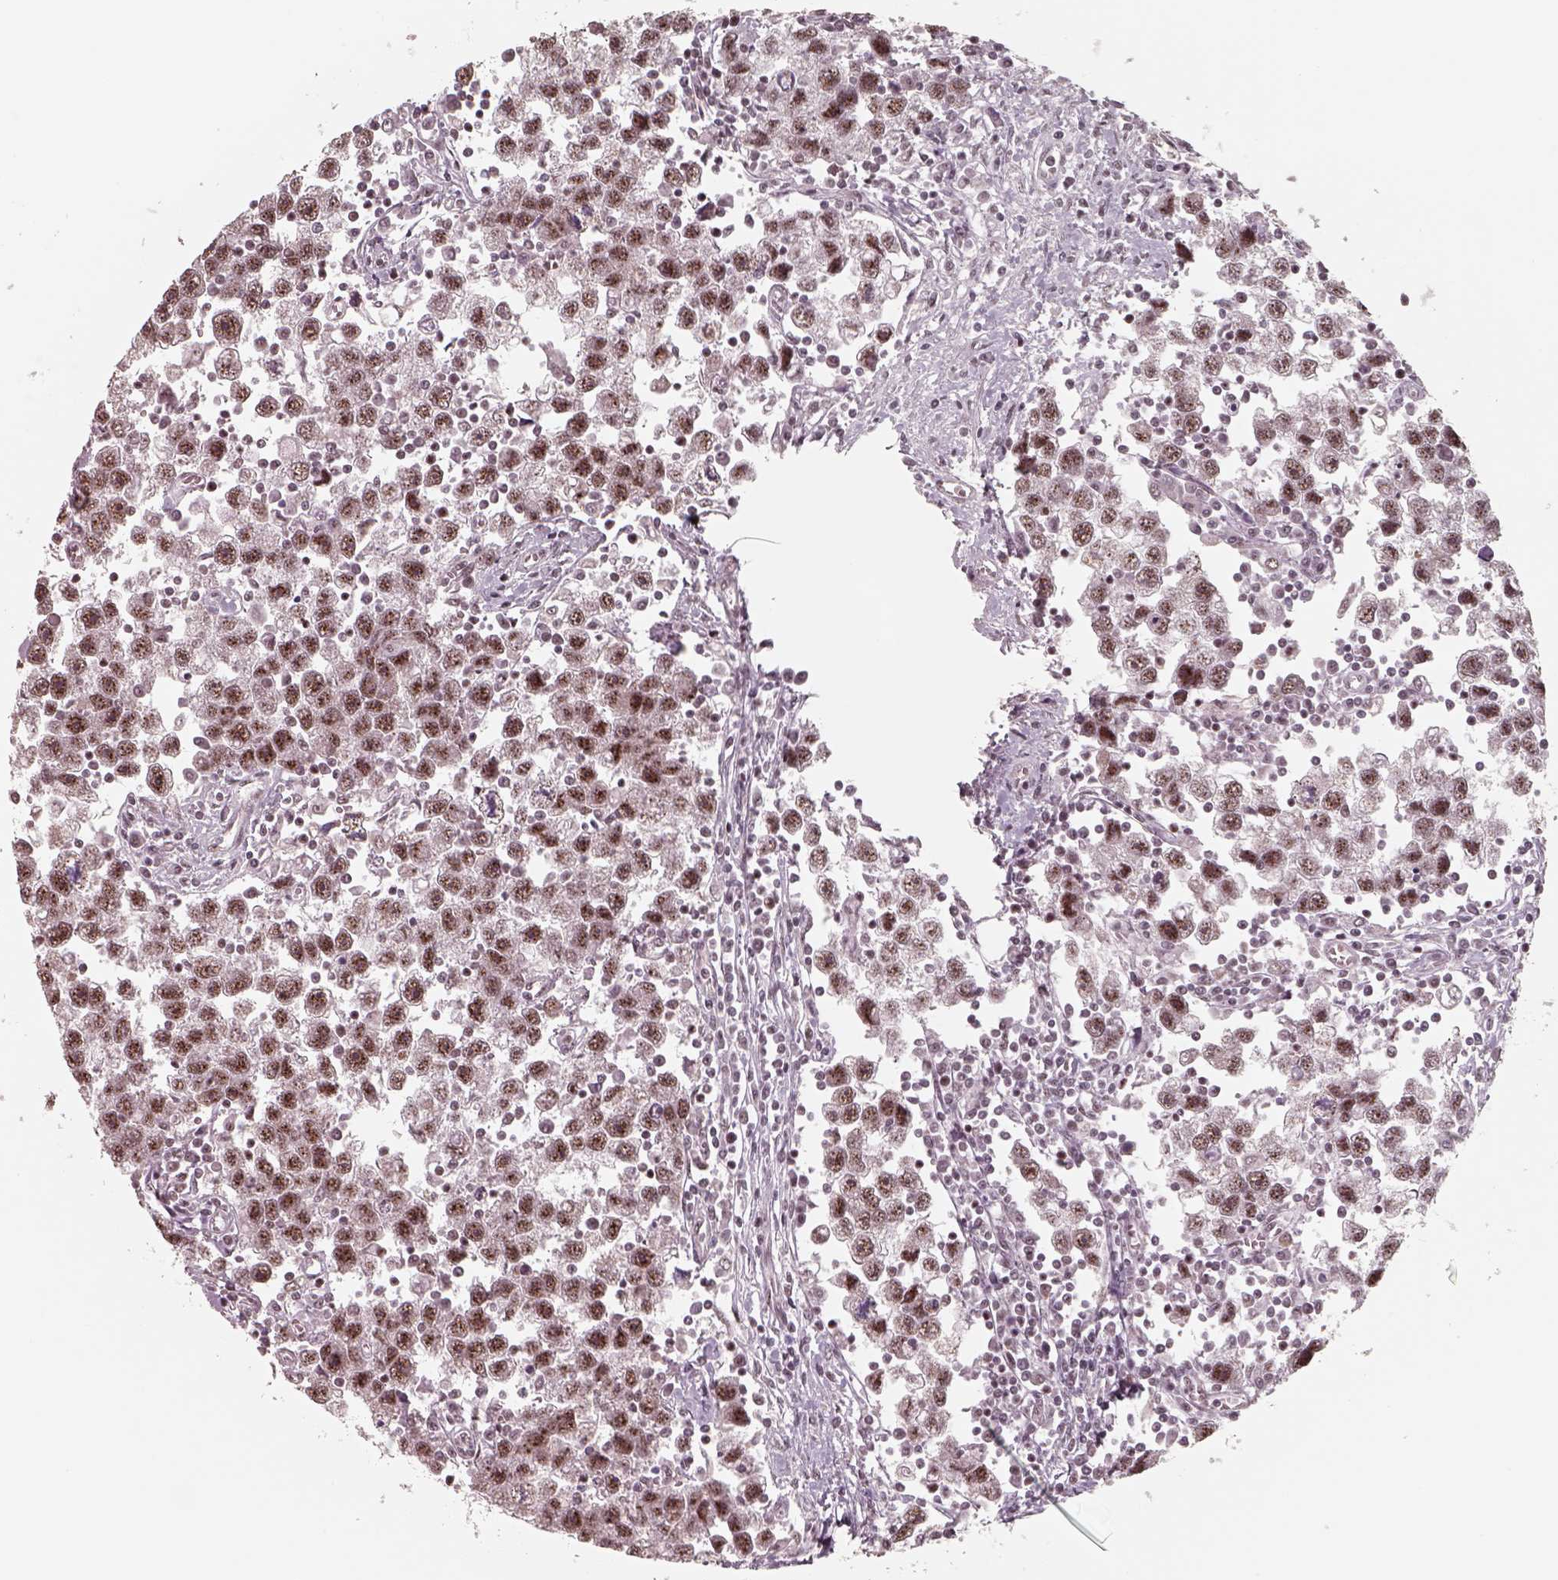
{"staining": {"intensity": "moderate", "quantity": ">75%", "location": "nuclear"}, "tissue": "testis cancer", "cell_type": "Tumor cells", "image_type": "cancer", "snomed": [{"axis": "morphology", "description": "Seminoma, NOS"}, {"axis": "topography", "description": "Testis"}], "caption": "High-power microscopy captured an immunohistochemistry image of testis cancer (seminoma), revealing moderate nuclear positivity in approximately >75% of tumor cells.", "gene": "ATXN7L3", "patient": {"sex": "male", "age": 30}}